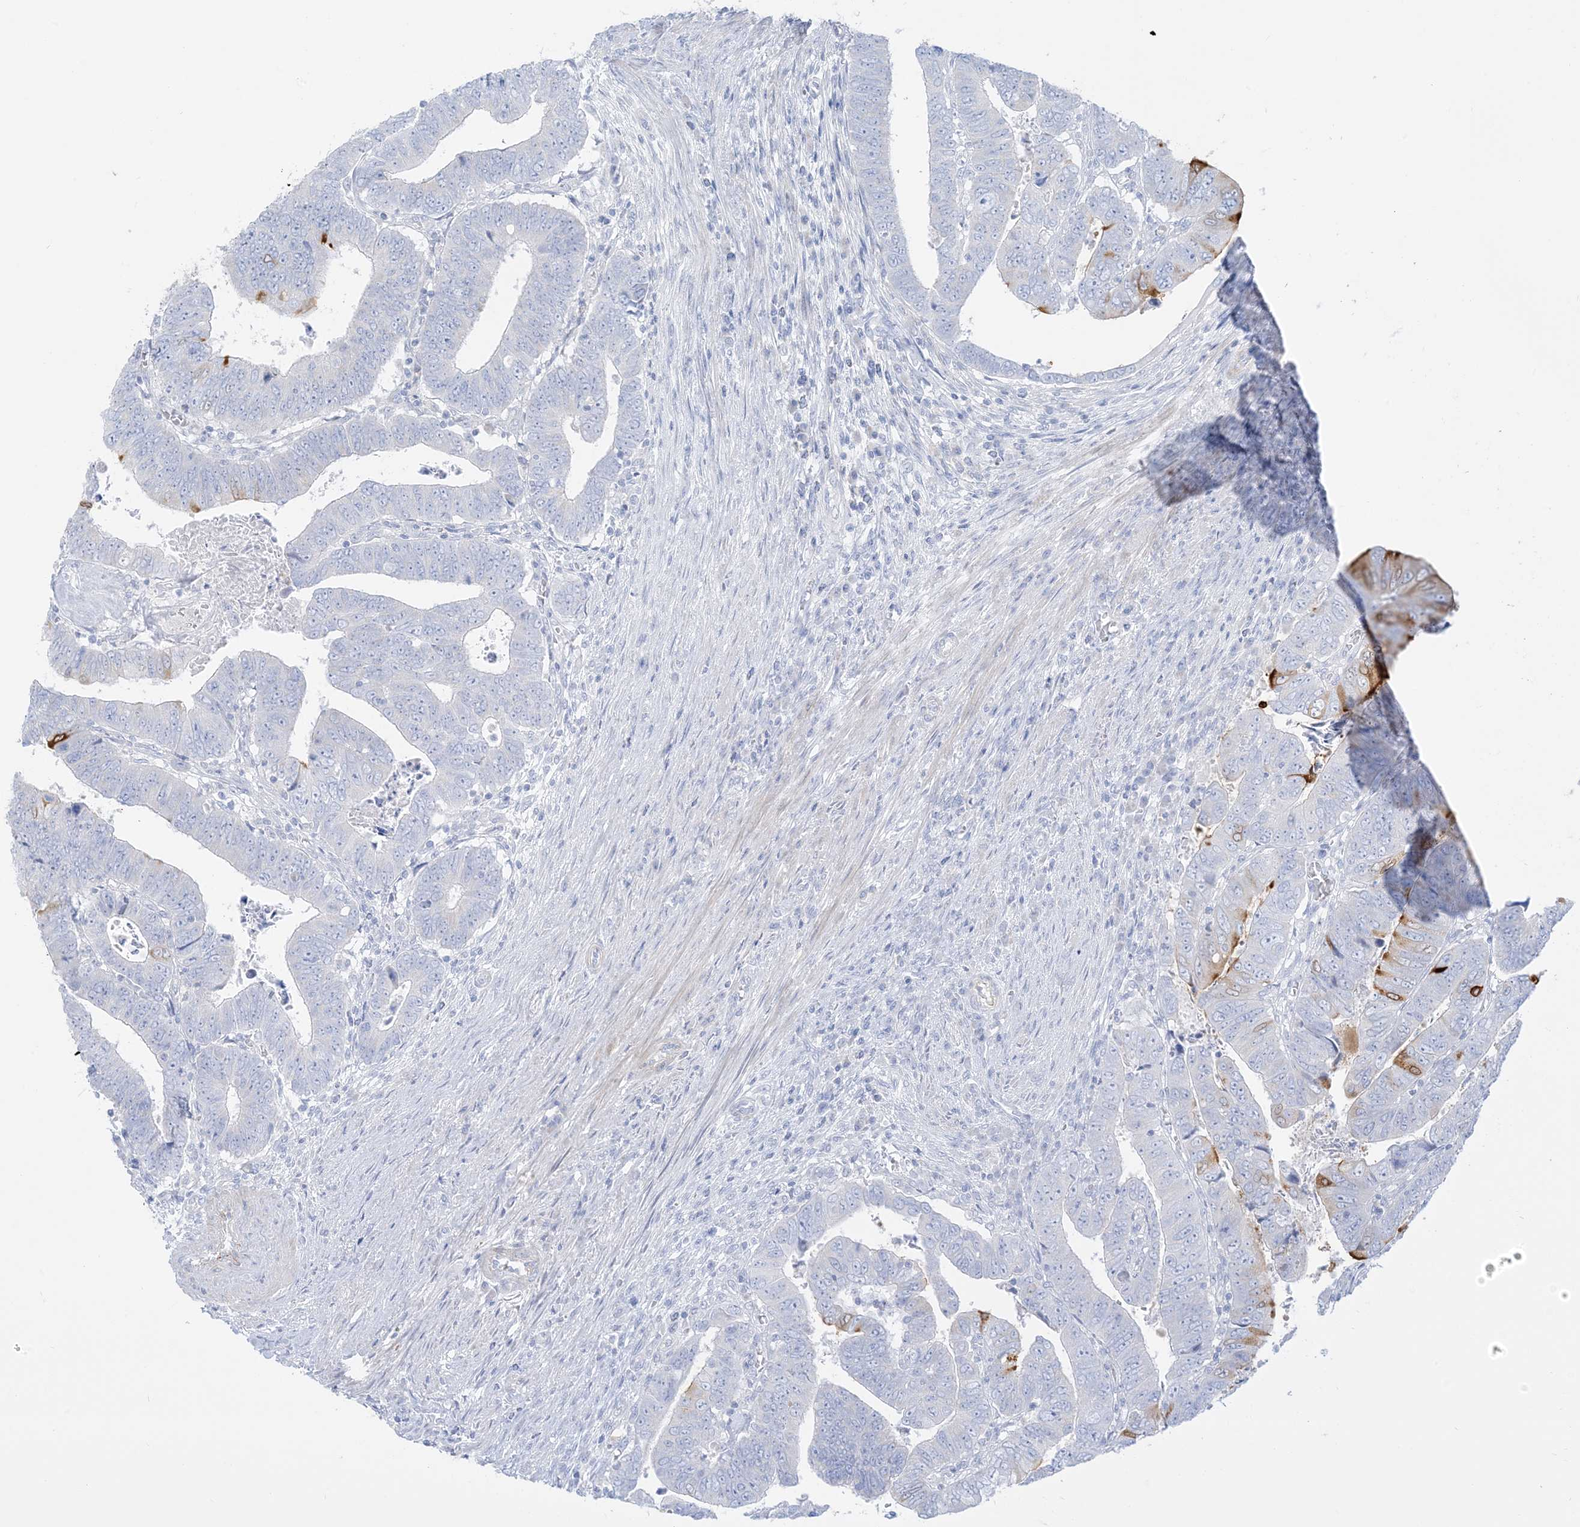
{"staining": {"intensity": "negative", "quantity": "none", "location": "none"}, "tissue": "colorectal cancer", "cell_type": "Tumor cells", "image_type": "cancer", "snomed": [{"axis": "morphology", "description": "Normal tissue, NOS"}, {"axis": "morphology", "description": "Adenocarcinoma, NOS"}, {"axis": "topography", "description": "Rectum"}], "caption": "Colorectal cancer stained for a protein using immunohistochemistry displays no expression tumor cells.", "gene": "SLC26A3", "patient": {"sex": "female", "age": 65}}